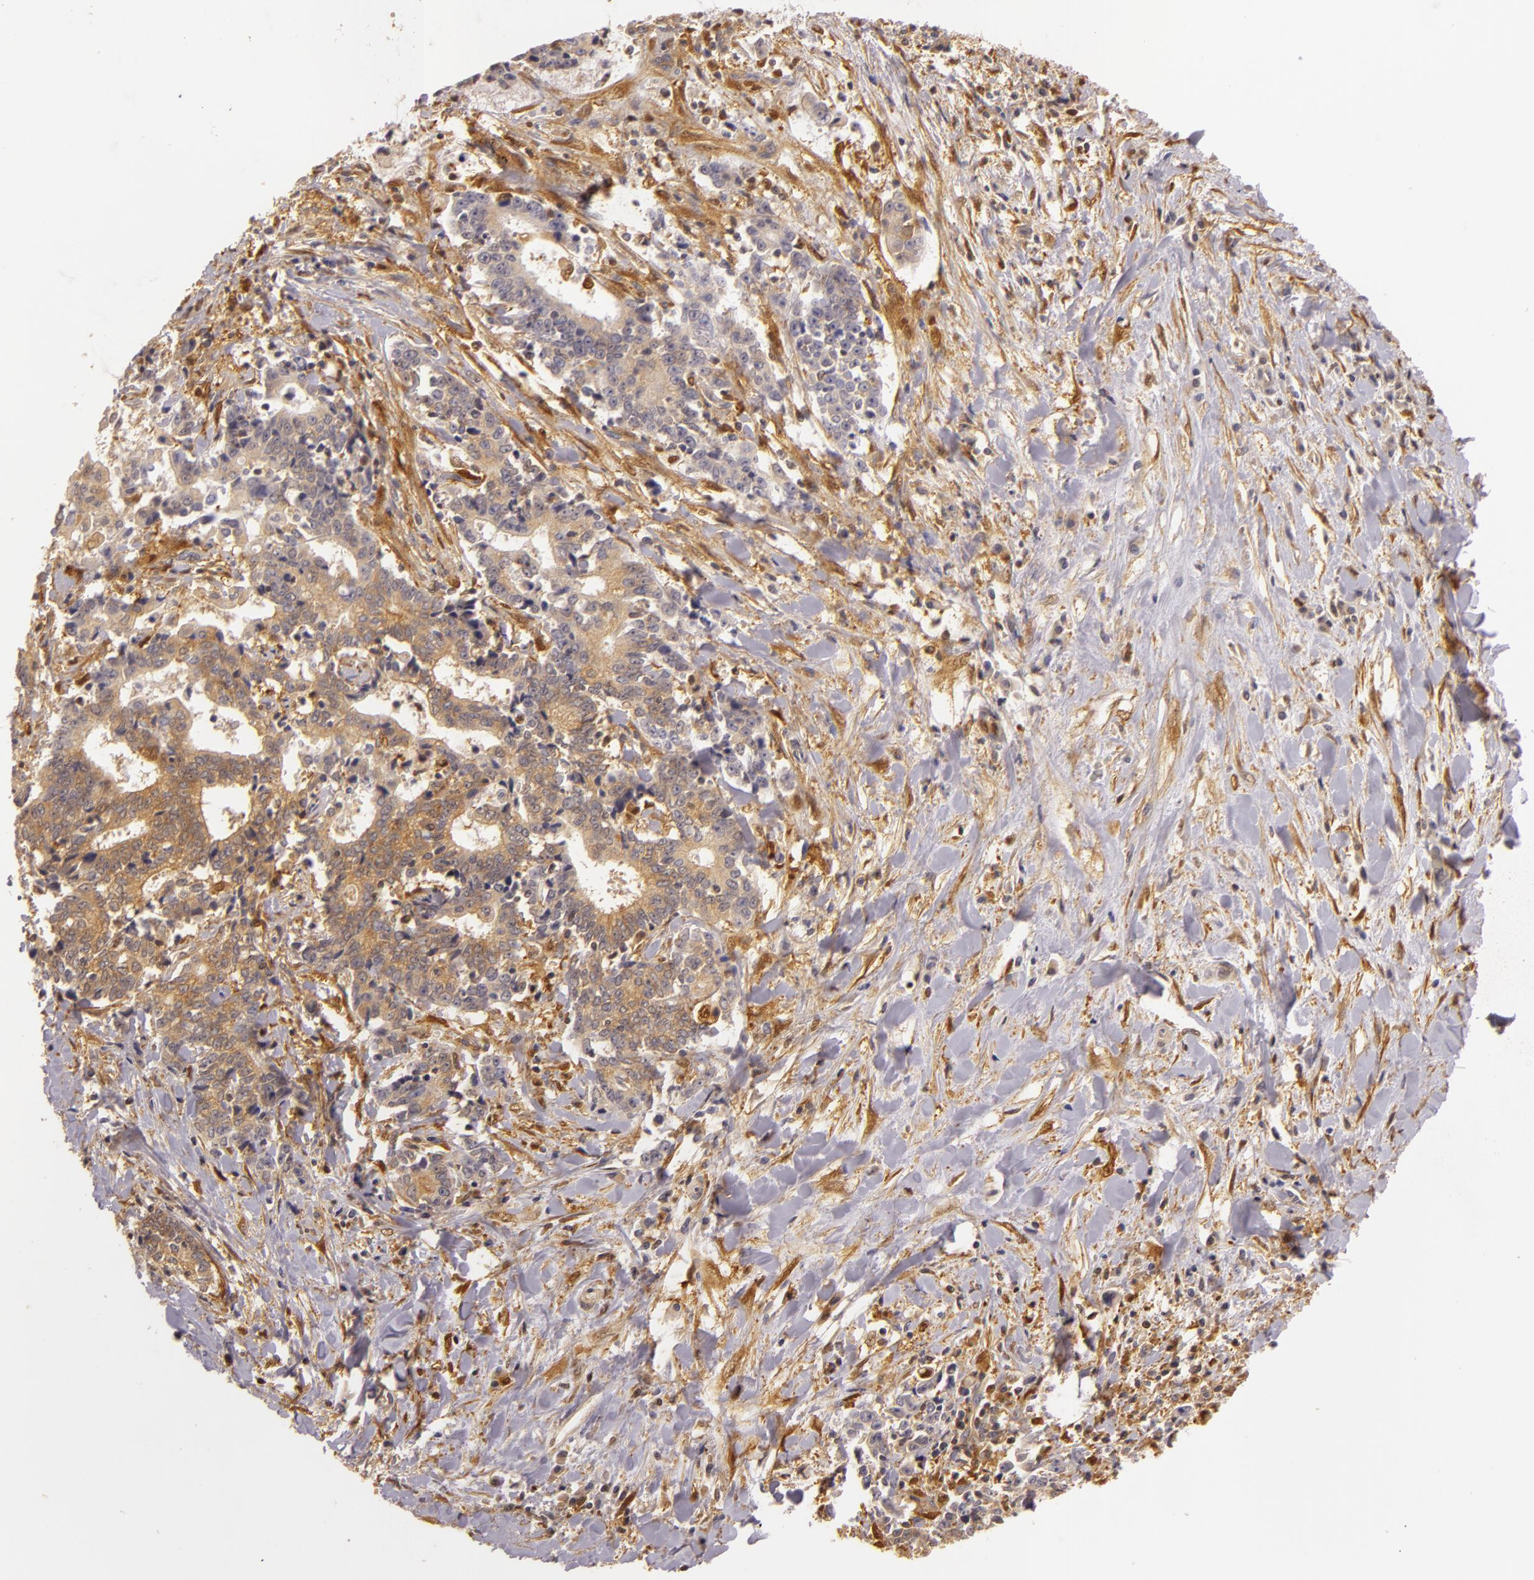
{"staining": {"intensity": "moderate", "quantity": ">75%", "location": "cytoplasmic/membranous"}, "tissue": "liver cancer", "cell_type": "Tumor cells", "image_type": "cancer", "snomed": [{"axis": "morphology", "description": "Cholangiocarcinoma"}, {"axis": "topography", "description": "Liver"}], "caption": "Liver cholangiocarcinoma tissue reveals moderate cytoplasmic/membranous positivity in approximately >75% of tumor cells, visualized by immunohistochemistry.", "gene": "TOM1", "patient": {"sex": "male", "age": 57}}